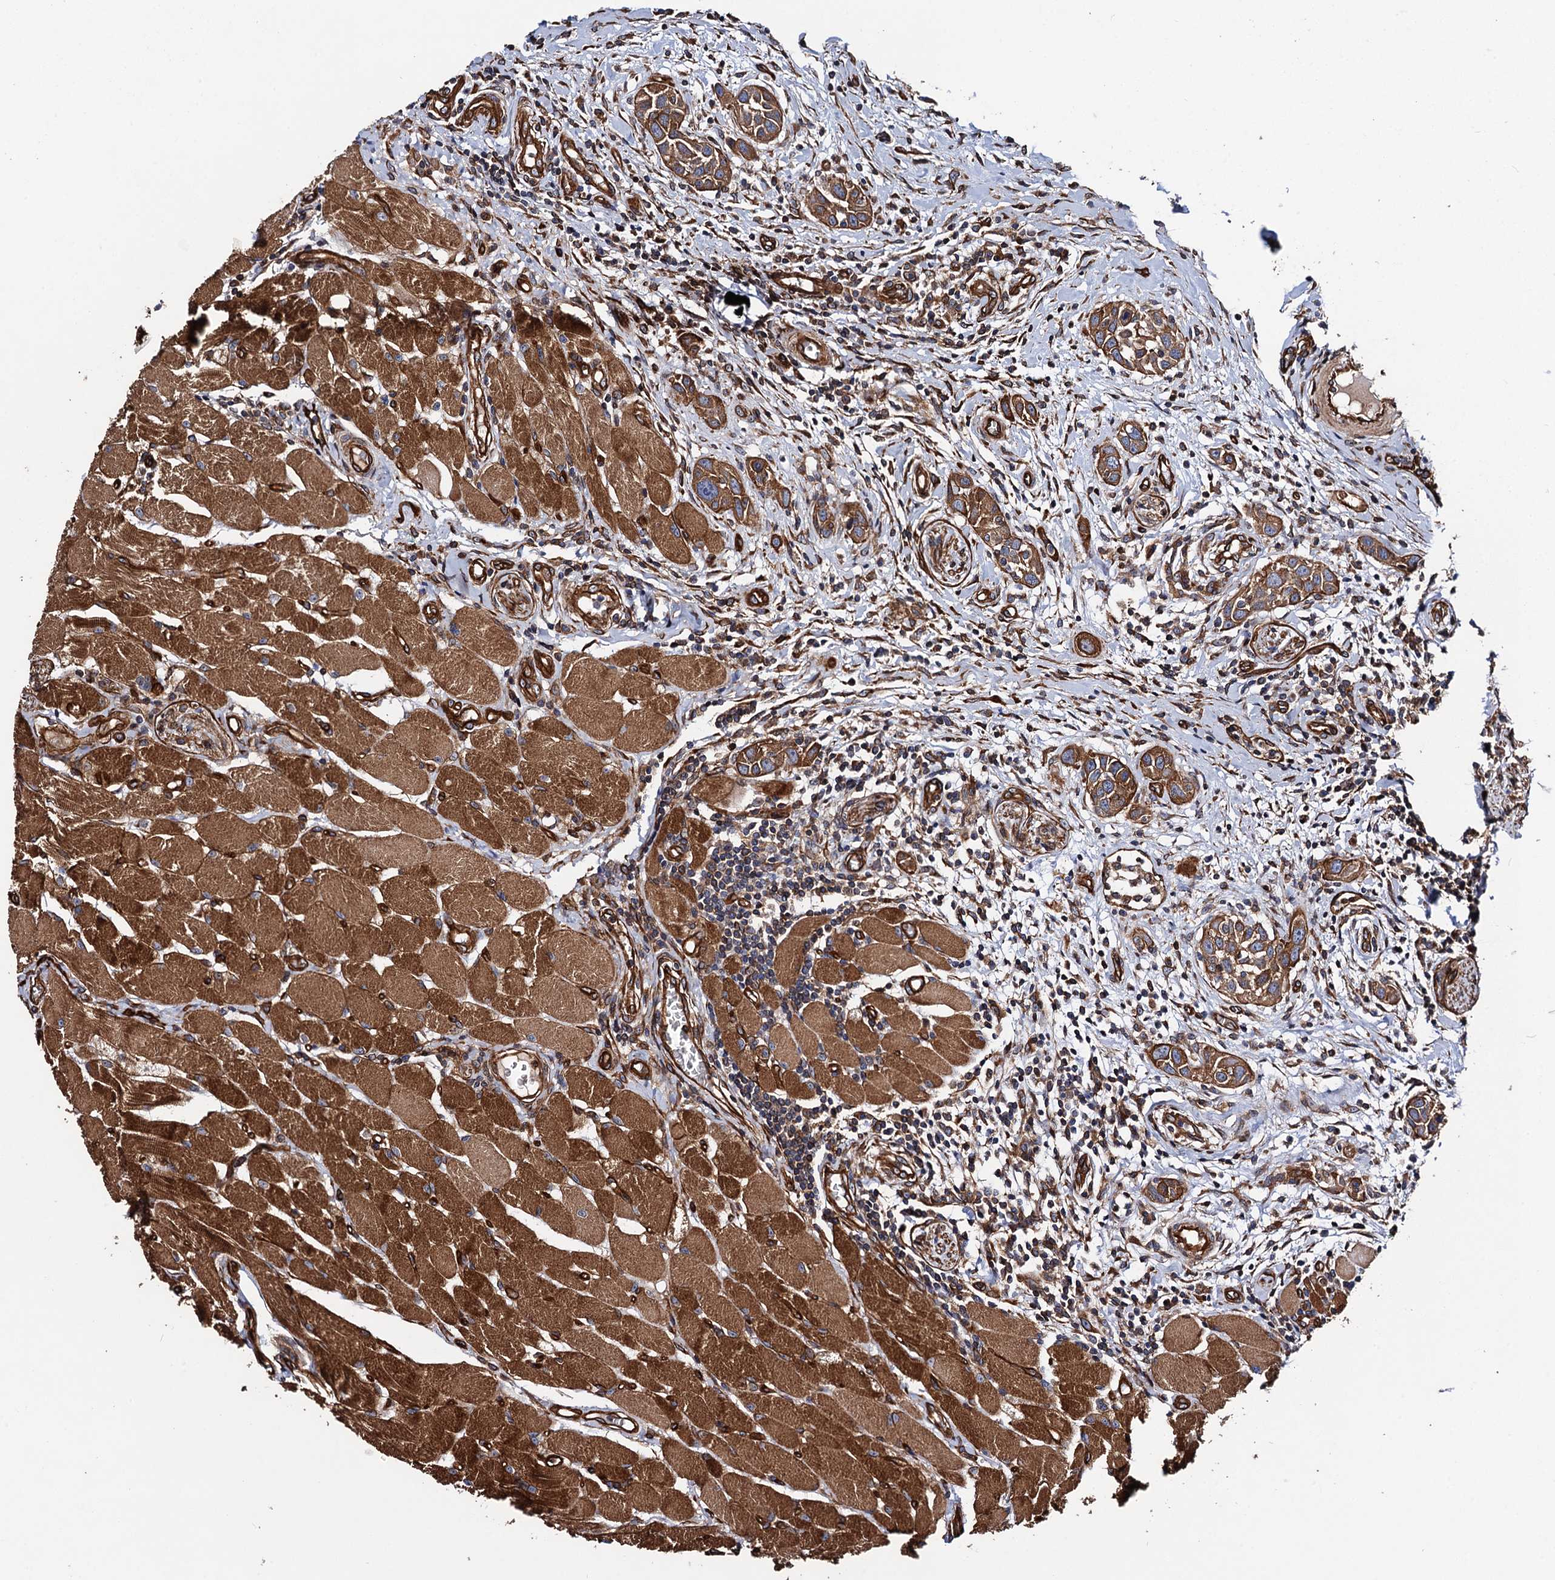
{"staining": {"intensity": "strong", "quantity": ">75%", "location": "cytoplasmic/membranous"}, "tissue": "head and neck cancer", "cell_type": "Tumor cells", "image_type": "cancer", "snomed": [{"axis": "morphology", "description": "Squamous cell carcinoma, NOS"}, {"axis": "topography", "description": "Oral tissue"}, {"axis": "topography", "description": "Head-Neck"}], "caption": "Immunohistochemical staining of head and neck squamous cell carcinoma exhibits high levels of strong cytoplasmic/membranous protein expression in approximately >75% of tumor cells.", "gene": "CIP2A", "patient": {"sex": "female", "age": 50}}